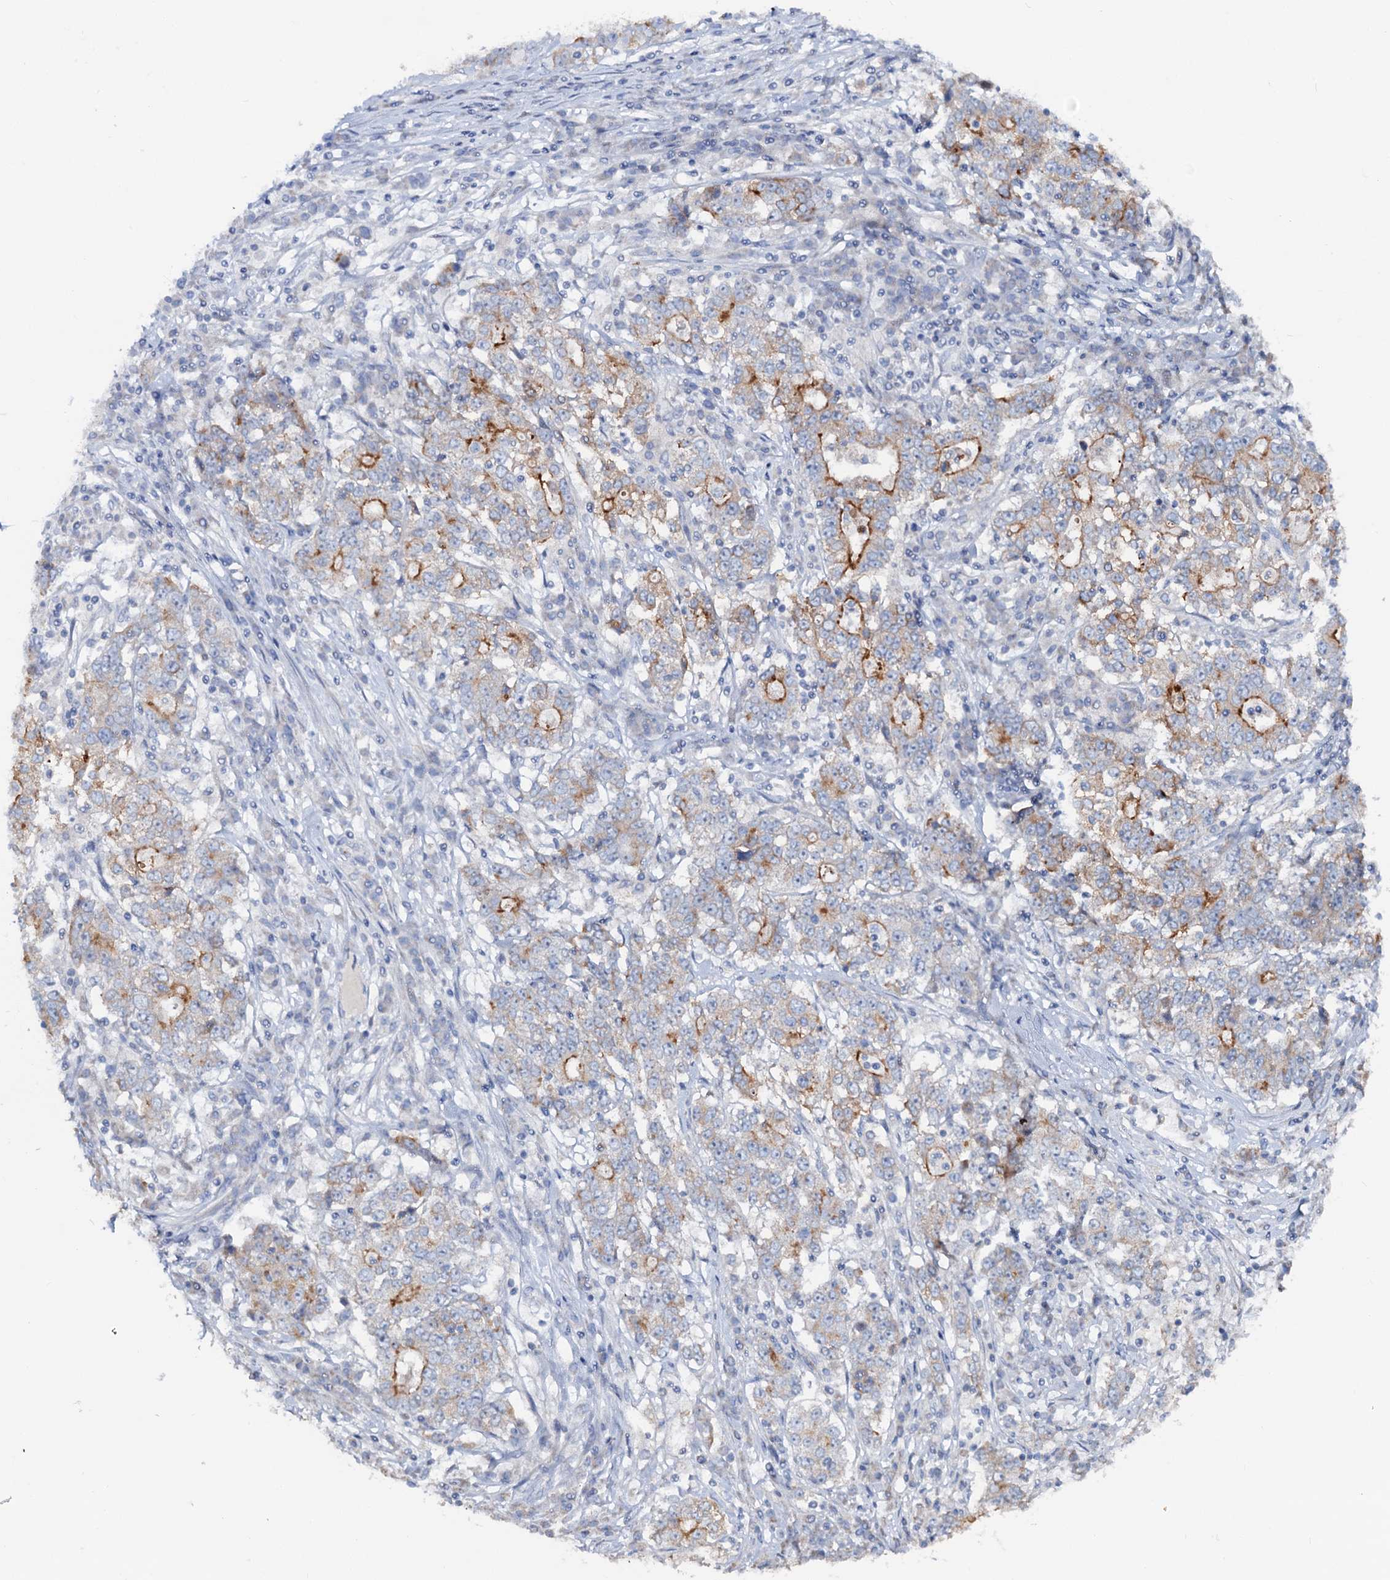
{"staining": {"intensity": "strong", "quantity": "<25%", "location": "cytoplasmic/membranous"}, "tissue": "stomach cancer", "cell_type": "Tumor cells", "image_type": "cancer", "snomed": [{"axis": "morphology", "description": "Adenocarcinoma, NOS"}, {"axis": "topography", "description": "Stomach"}], "caption": "Adenocarcinoma (stomach) tissue reveals strong cytoplasmic/membranous expression in about <25% of tumor cells, visualized by immunohistochemistry.", "gene": "PLLP", "patient": {"sex": "male", "age": 59}}